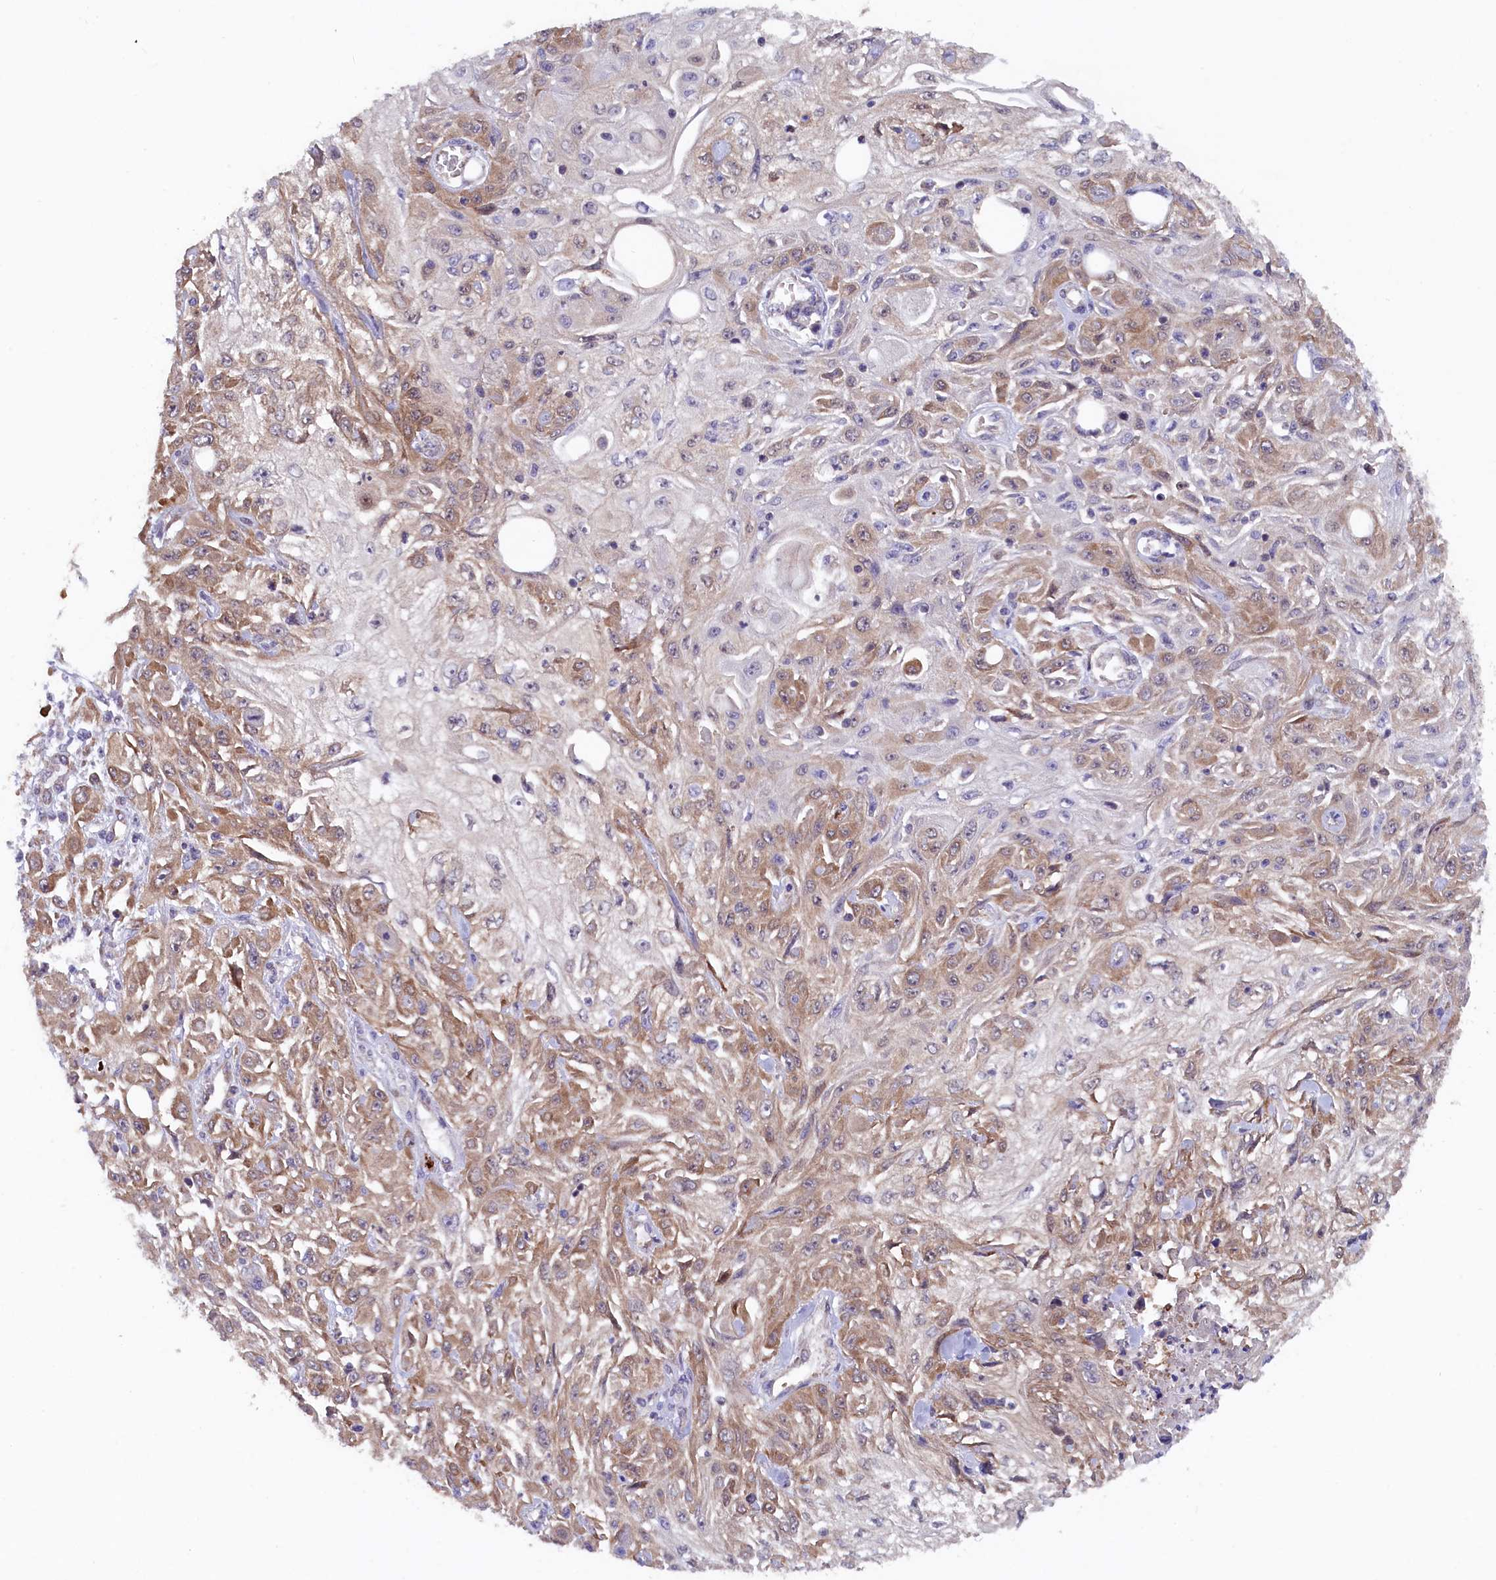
{"staining": {"intensity": "moderate", "quantity": "25%-75%", "location": "cytoplasmic/membranous"}, "tissue": "skin cancer", "cell_type": "Tumor cells", "image_type": "cancer", "snomed": [{"axis": "morphology", "description": "Squamous cell carcinoma, NOS"}, {"axis": "morphology", "description": "Squamous cell carcinoma, metastatic, NOS"}, {"axis": "topography", "description": "Skin"}, {"axis": "topography", "description": "Lymph node"}], "caption": "There is medium levels of moderate cytoplasmic/membranous staining in tumor cells of squamous cell carcinoma (skin), as demonstrated by immunohistochemical staining (brown color).", "gene": "JPT2", "patient": {"sex": "male", "age": 75}}